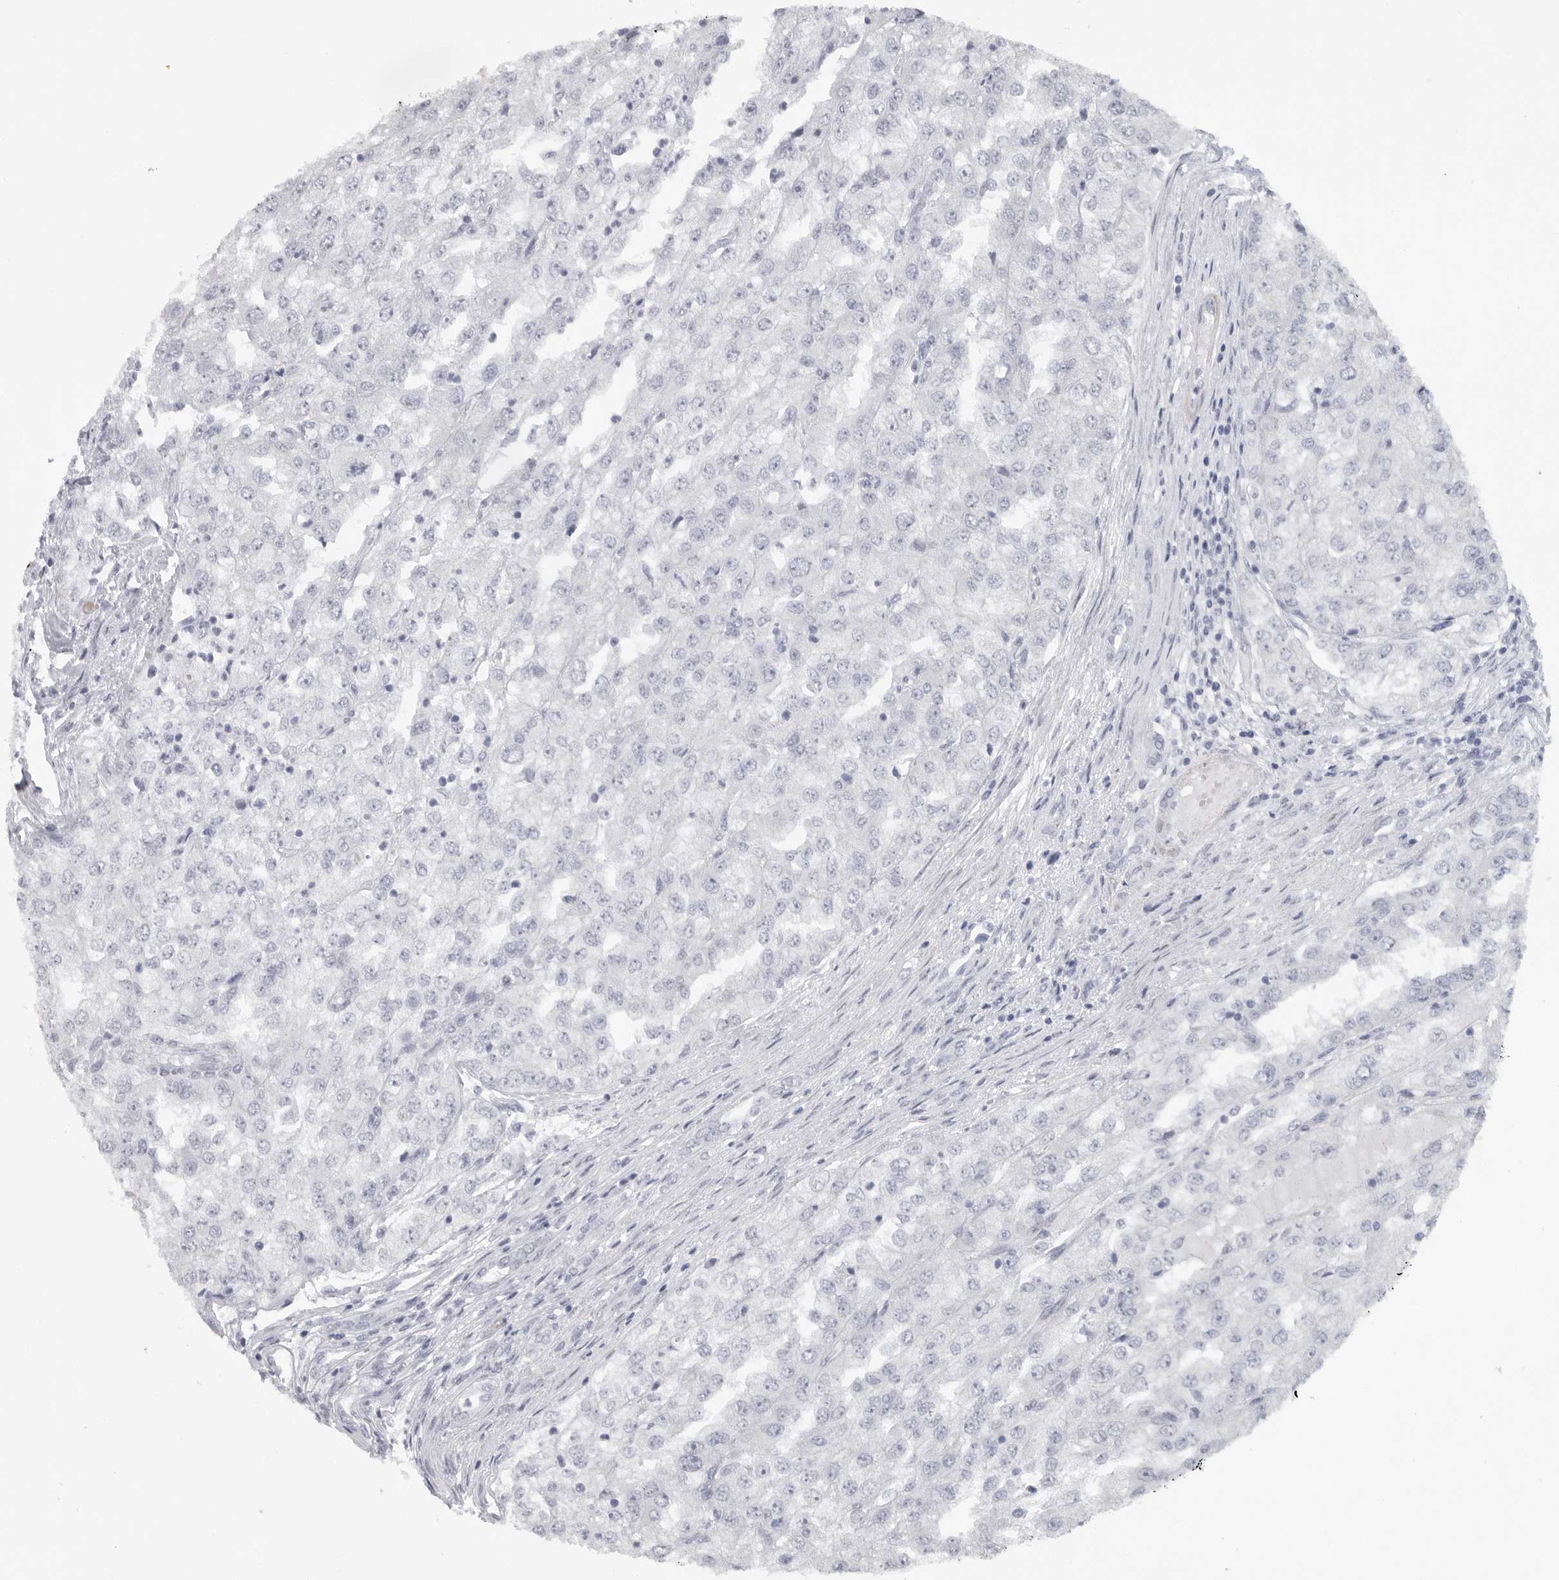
{"staining": {"intensity": "negative", "quantity": "none", "location": "none"}, "tissue": "renal cancer", "cell_type": "Tumor cells", "image_type": "cancer", "snomed": [{"axis": "morphology", "description": "Adenocarcinoma, NOS"}, {"axis": "topography", "description": "Kidney"}], "caption": "DAB immunohistochemical staining of human renal cancer exhibits no significant staining in tumor cells.", "gene": "TNR", "patient": {"sex": "female", "age": 54}}